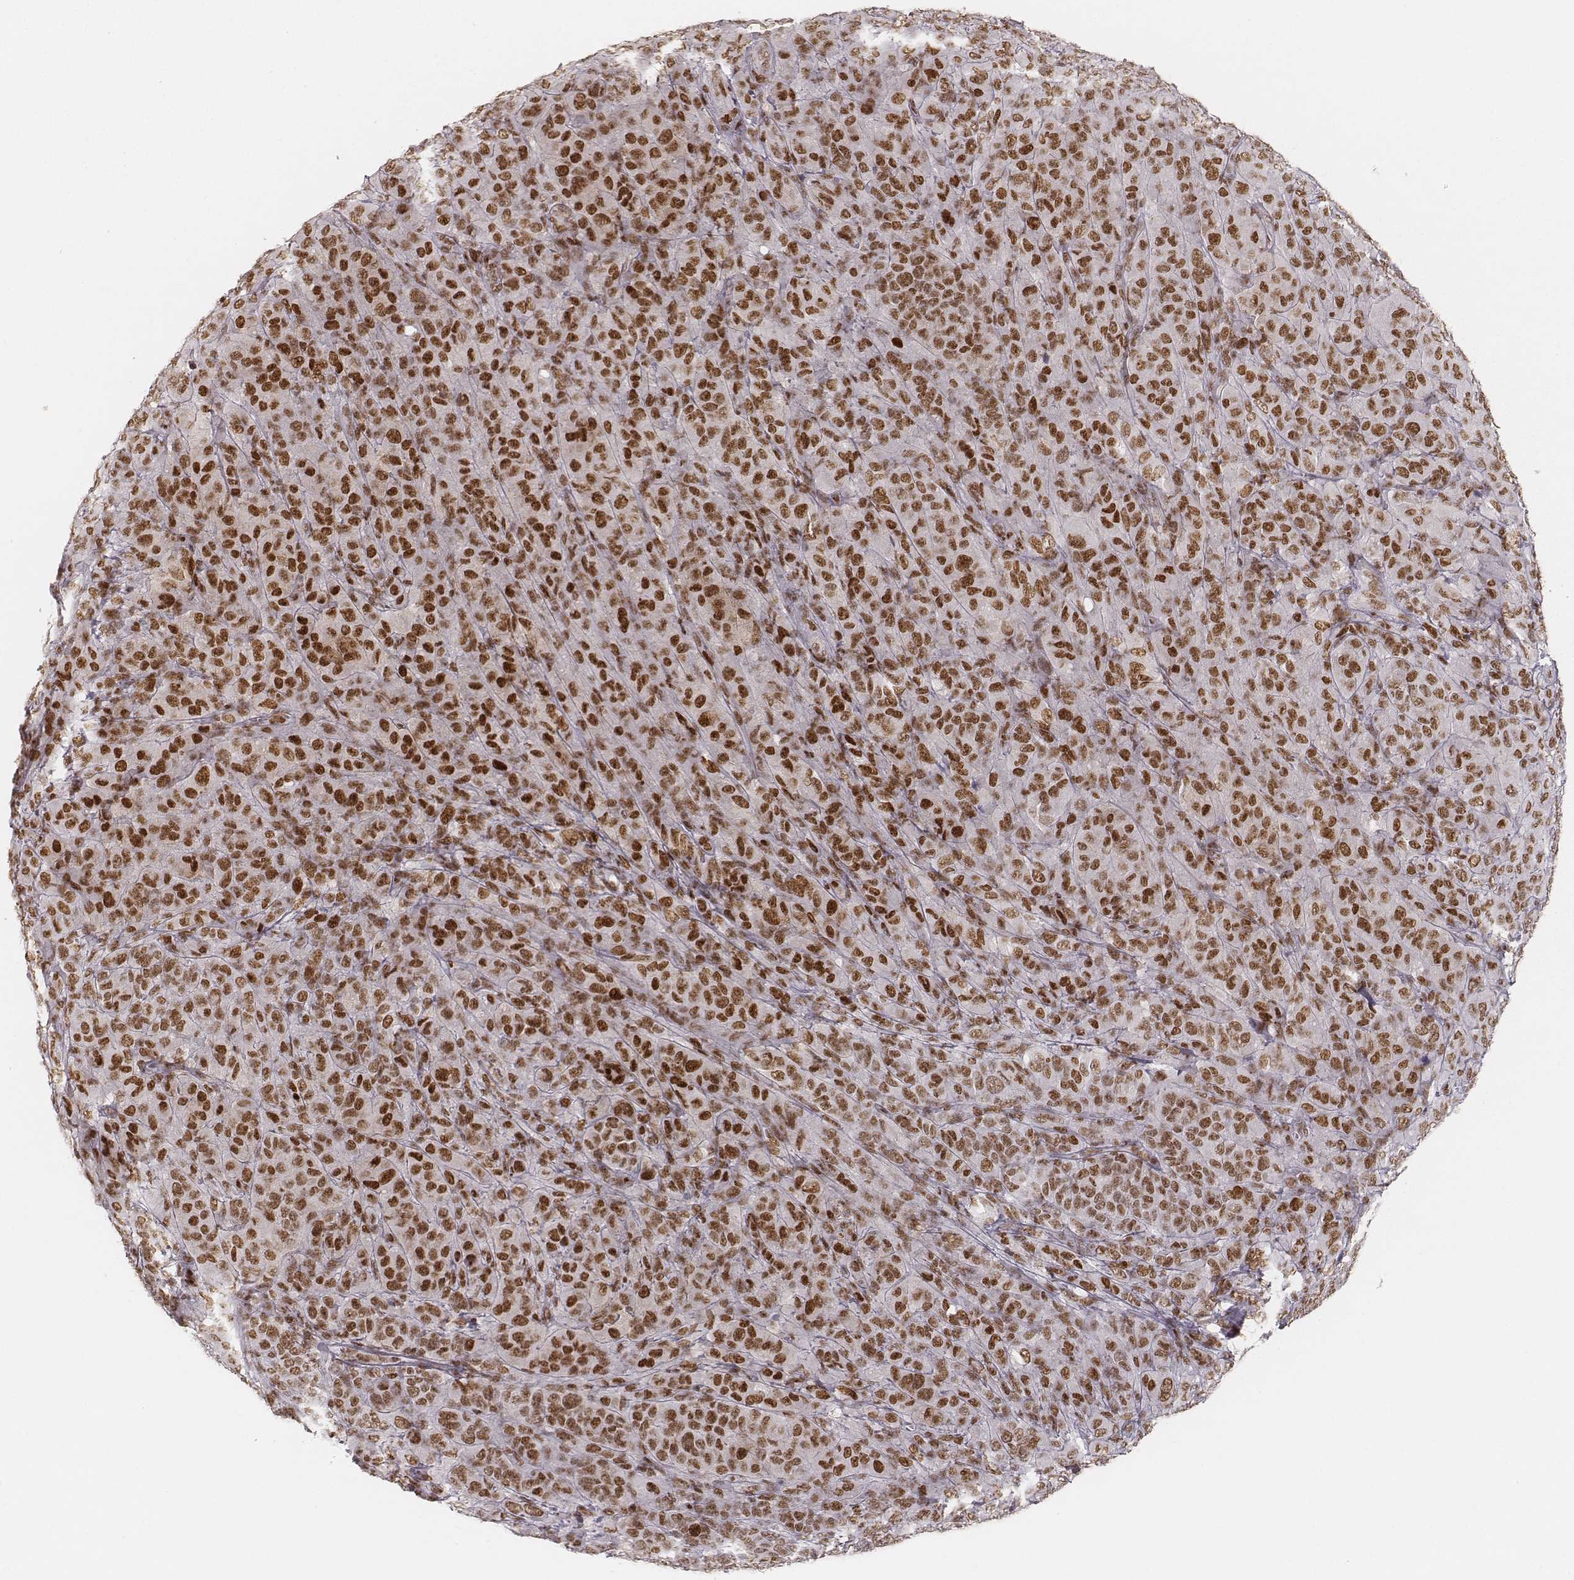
{"staining": {"intensity": "strong", "quantity": ">75%", "location": "nuclear"}, "tissue": "melanoma", "cell_type": "Tumor cells", "image_type": "cancer", "snomed": [{"axis": "morphology", "description": "Malignant melanoma, NOS"}, {"axis": "topography", "description": "Skin"}], "caption": "The photomicrograph reveals immunohistochemical staining of melanoma. There is strong nuclear positivity is seen in about >75% of tumor cells. Immunohistochemistry stains the protein in brown and the nuclei are stained blue.", "gene": "HNRNPC", "patient": {"sex": "female", "age": 87}}